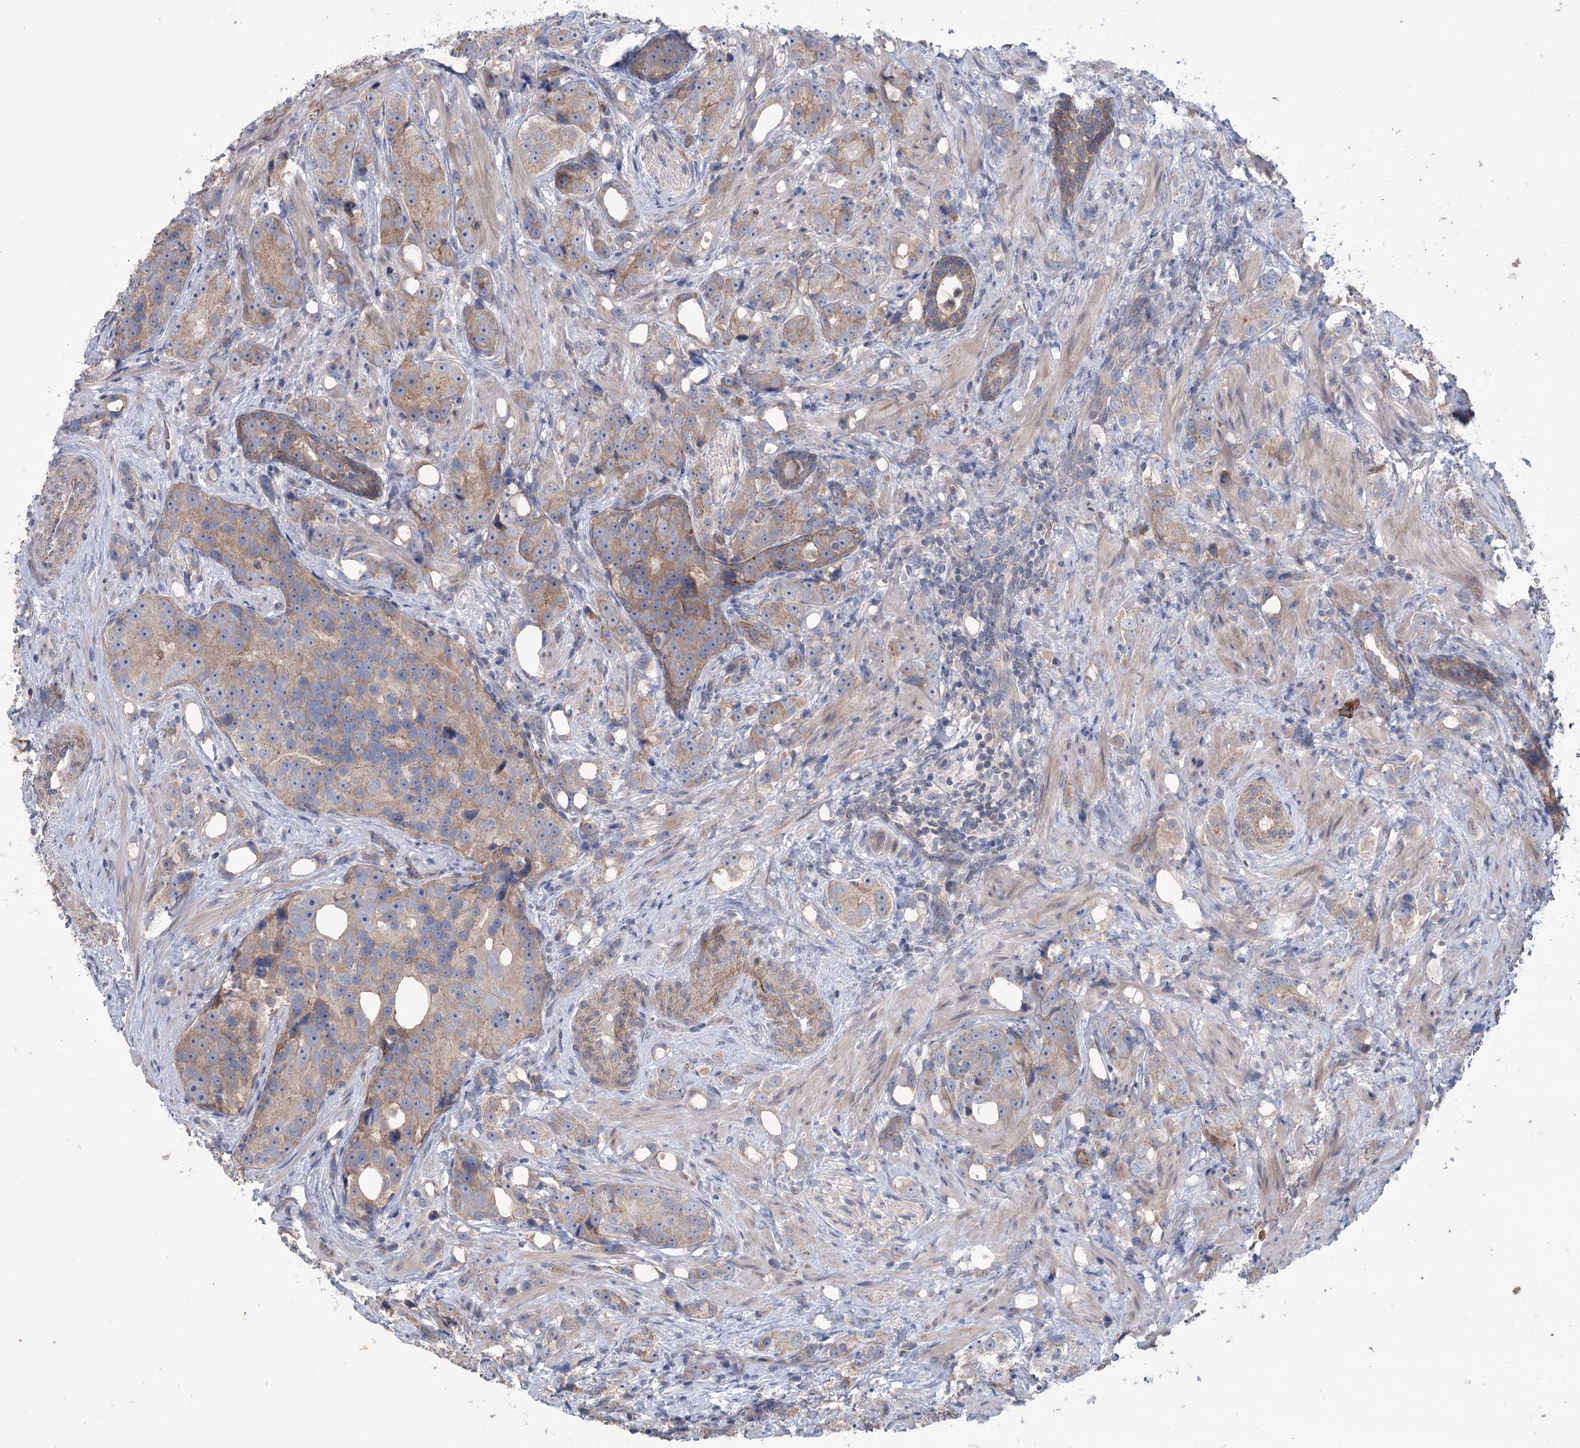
{"staining": {"intensity": "weak", "quantity": "25%-75%", "location": "cytoplasmic/membranous"}, "tissue": "prostate cancer", "cell_type": "Tumor cells", "image_type": "cancer", "snomed": [{"axis": "morphology", "description": "Adenocarcinoma, High grade"}, {"axis": "topography", "description": "Prostate"}], "caption": "Prostate cancer stained with a protein marker reveals weak staining in tumor cells.", "gene": "TRIM71", "patient": {"sex": "male", "age": 63}}